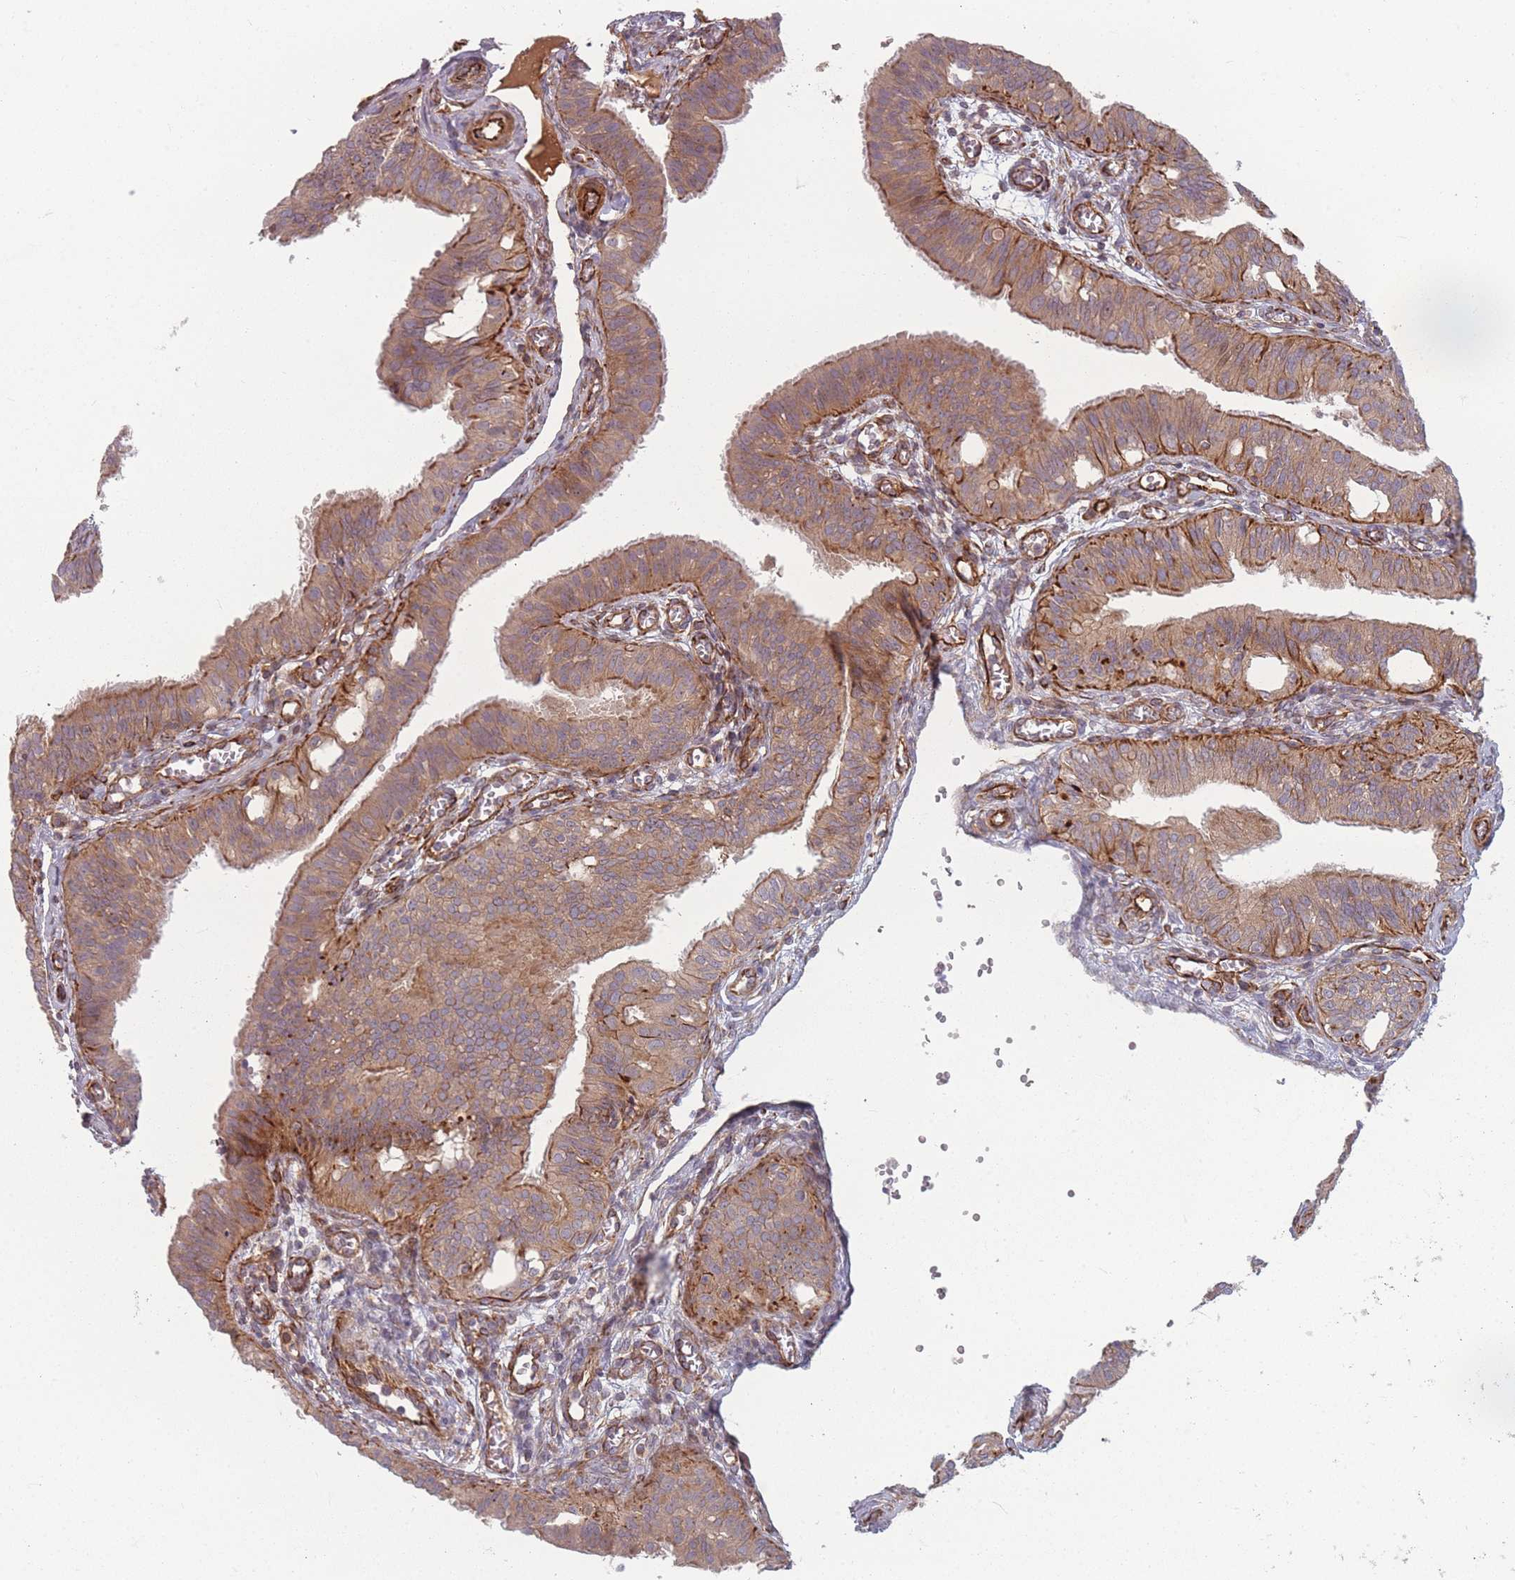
{"staining": {"intensity": "moderate", "quantity": ">75%", "location": "cytoplasmic/membranous"}, "tissue": "fallopian tube", "cell_type": "Glandular cells", "image_type": "normal", "snomed": [{"axis": "morphology", "description": "Normal tissue, NOS"}, {"axis": "topography", "description": "Fallopian tube"}, {"axis": "topography", "description": "Ovary"}], "caption": "Moderate cytoplasmic/membranous positivity for a protein is present in approximately >75% of glandular cells of normal fallopian tube using IHC.", "gene": "EEF1AKMT2", "patient": {"sex": "female", "age": 42}}